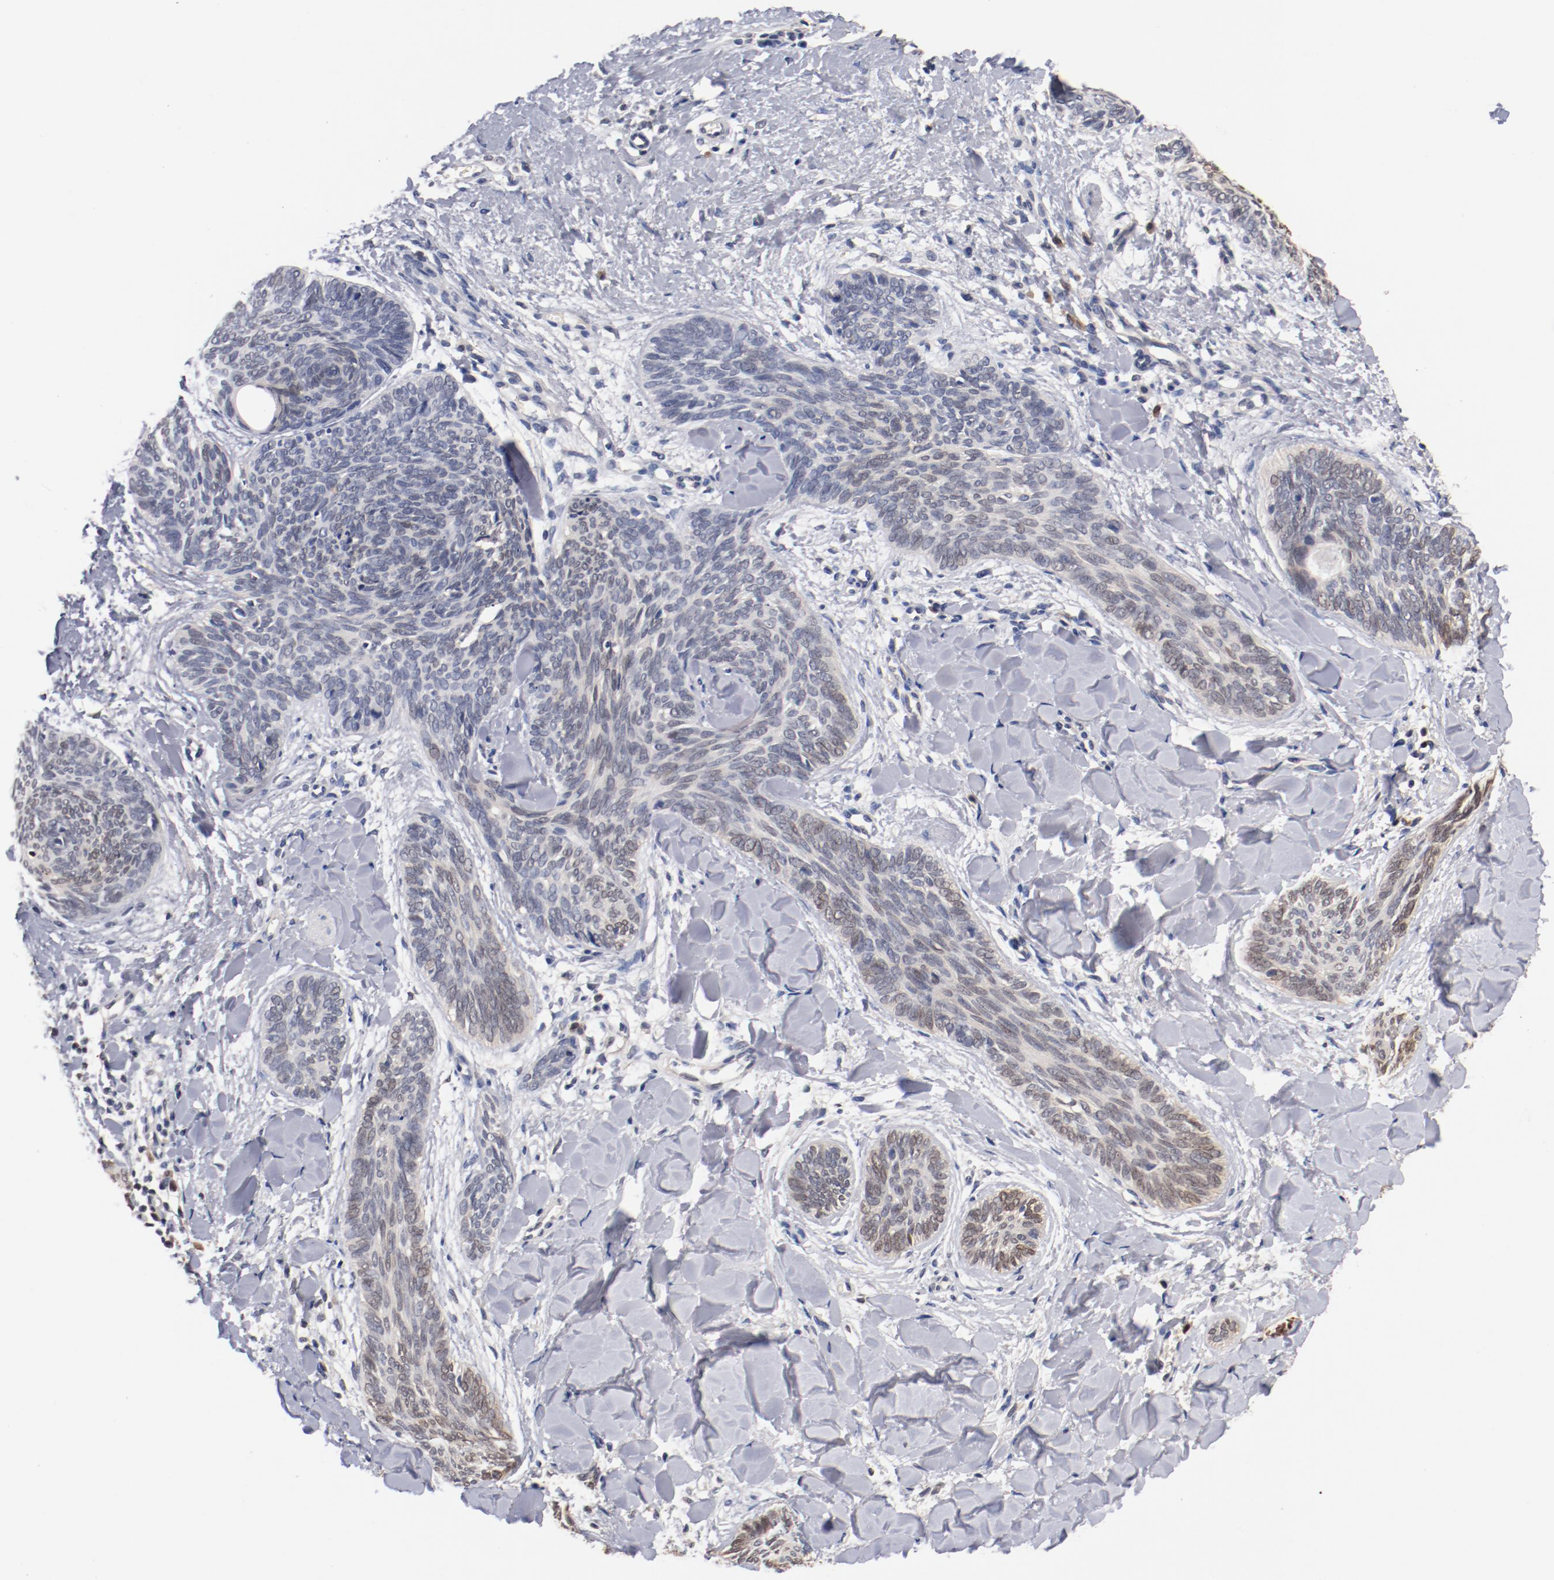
{"staining": {"intensity": "weak", "quantity": "<25%", "location": "cytoplasmic/membranous"}, "tissue": "skin cancer", "cell_type": "Tumor cells", "image_type": "cancer", "snomed": [{"axis": "morphology", "description": "Basal cell carcinoma"}, {"axis": "topography", "description": "Skin"}], "caption": "A high-resolution histopathology image shows immunohistochemistry (IHC) staining of basal cell carcinoma (skin), which reveals no significant positivity in tumor cells.", "gene": "MIF", "patient": {"sex": "female", "age": 81}}